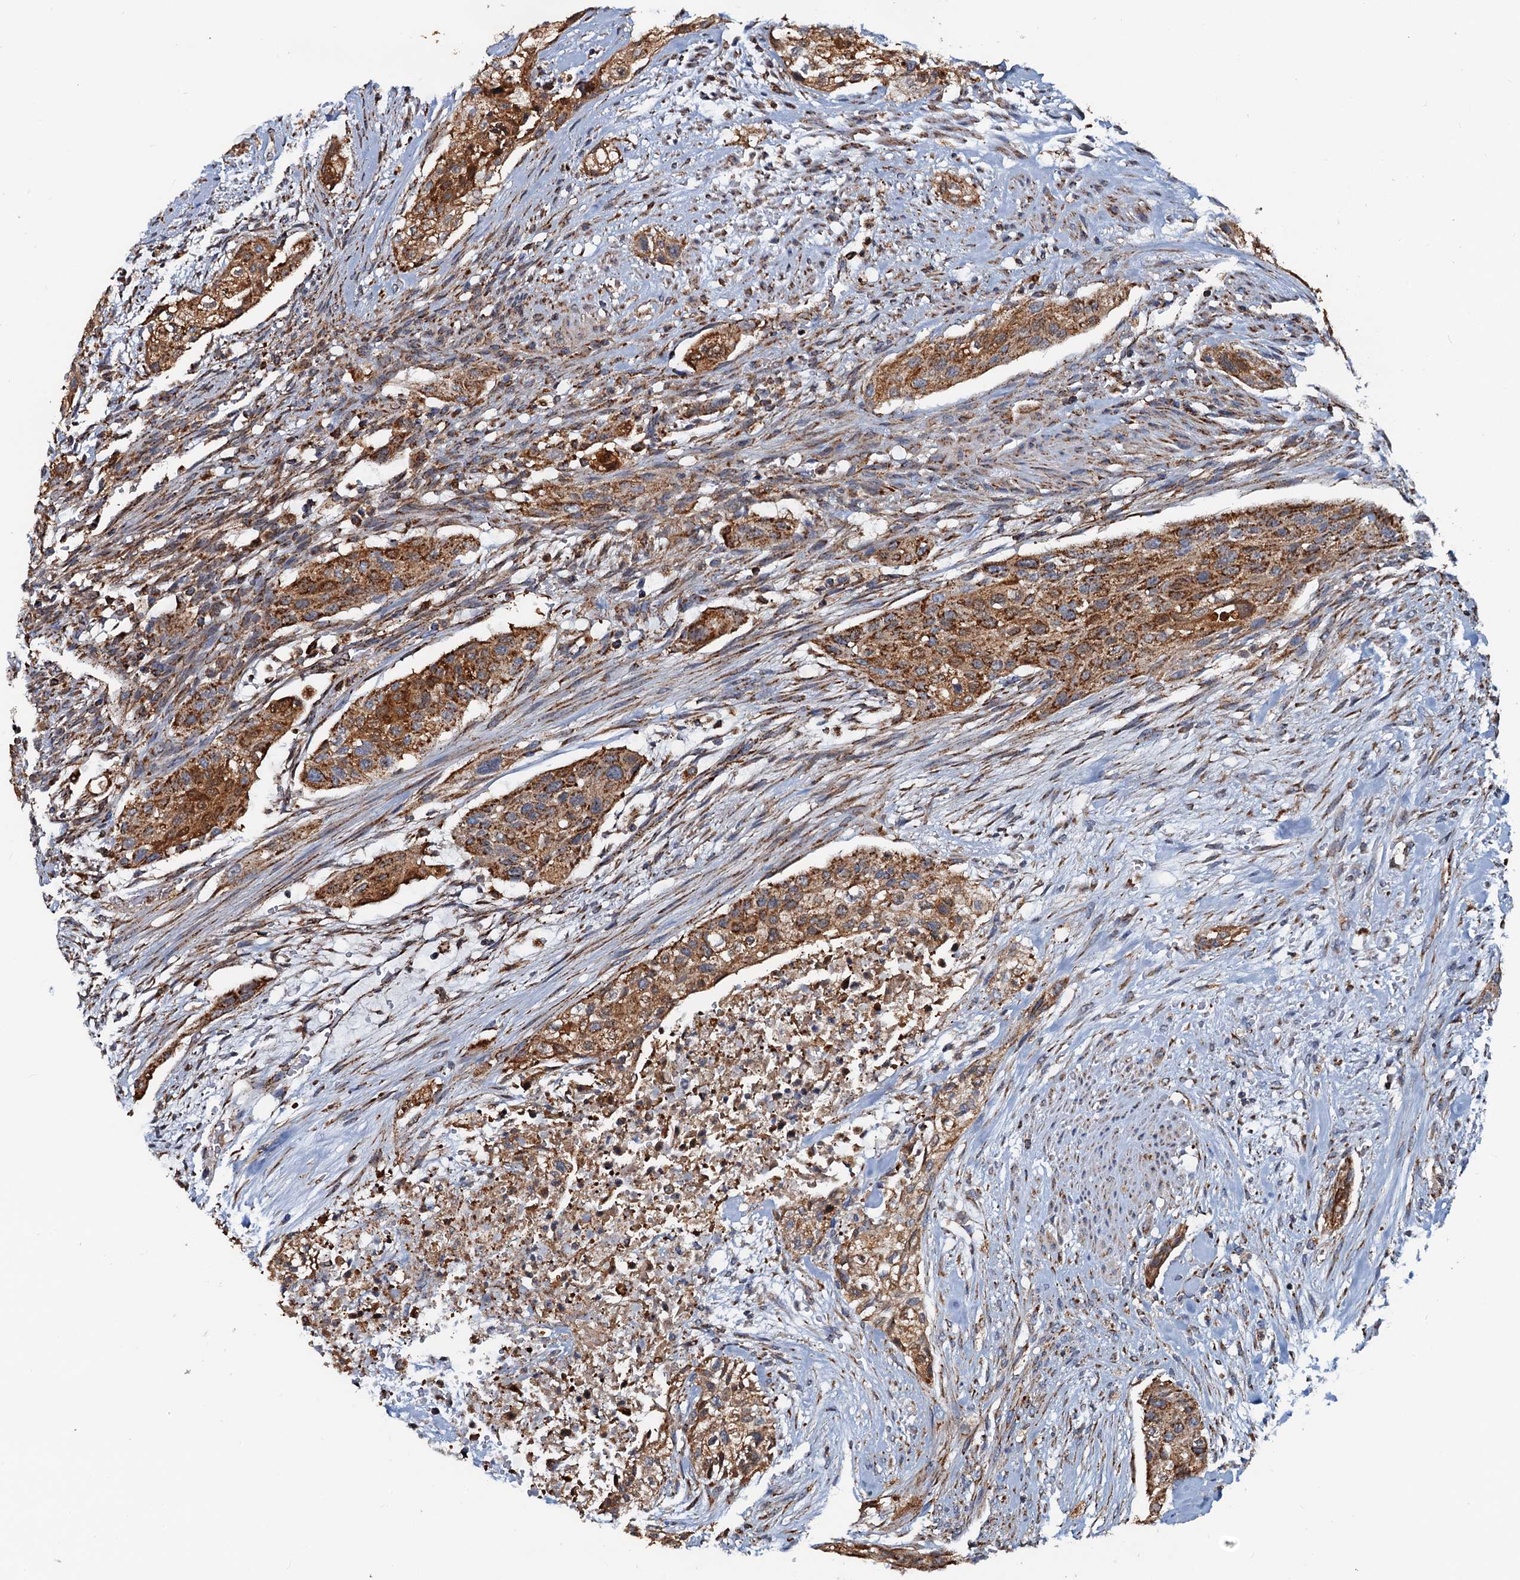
{"staining": {"intensity": "moderate", "quantity": ">75%", "location": "cytoplasmic/membranous"}, "tissue": "urothelial cancer", "cell_type": "Tumor cells", "image_type": "cancer", "snomed": [{"axis": "morphology", "description": "Urothelial carcinoma, High grade"}, {"axis": "topography", "description": "Urinary bladder"}], "caption": "Protein expression analysis of urothelial cancer reveals moderate cytoplasmic/membranous expression in approximately >75% of tumor cells. The staining was performed using DAB (3,3'-diaminobenzidine) to visualize the protein expression in brown, while the nuclei were stained in blue with hematoxylin (Magnification: 20x).", "gene": "AAGAB", "patient": {"sex": "male", "age": 35}}